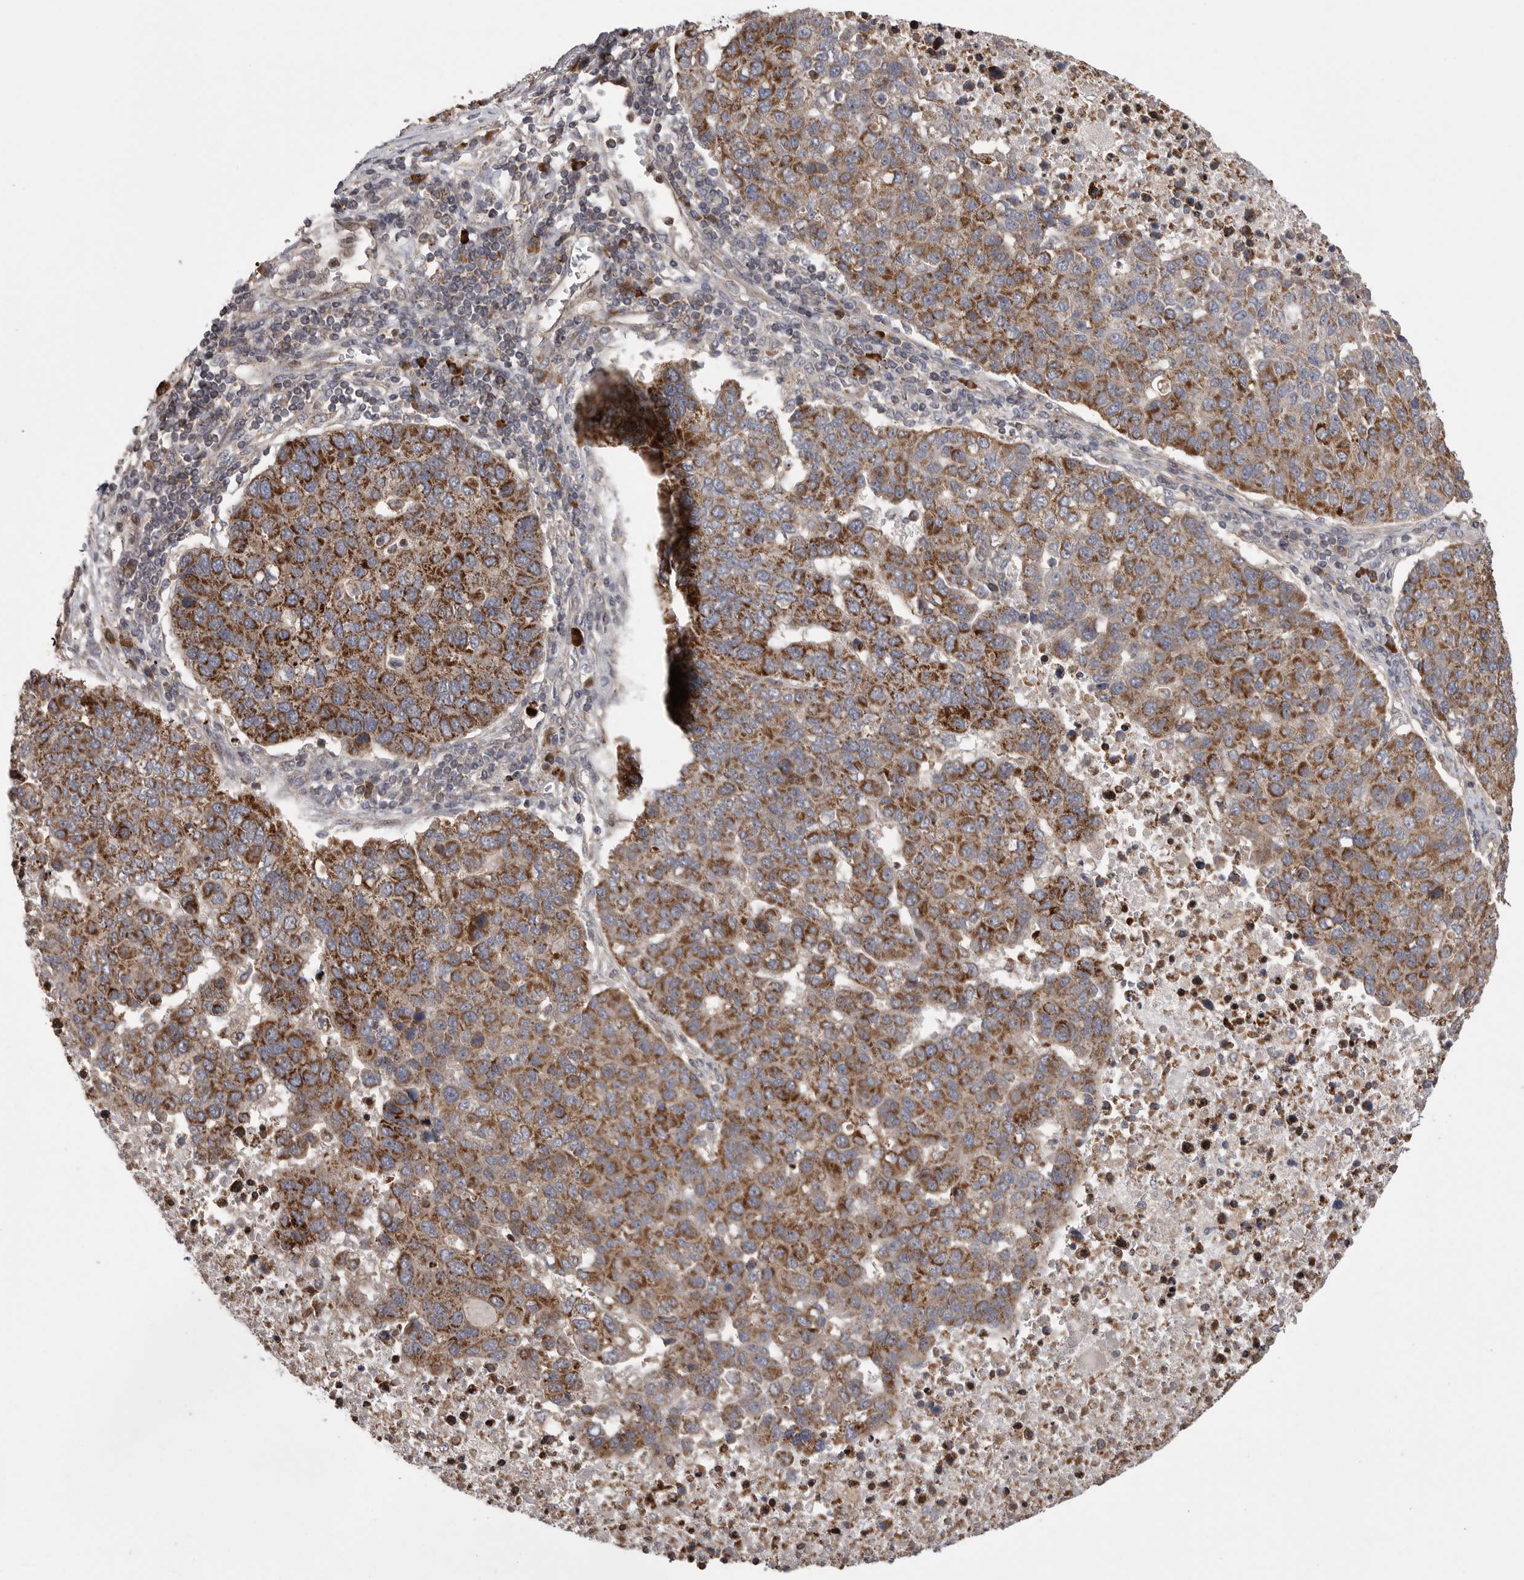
{"staining": {"intensity": "strong", "quantity": ">75%", "location": "cytoplasmic/membranous"}, "tissue": "pancreatic cancer", "cell_type": "Tumor cells", "image_type": "cancer", "snomed": [{"axis": "morphology", "description": "Adenocarcinoma, NOS"}, {"axis": "topography", "description": "Pancreas"}], "caption": "Immunohistochemical staining of pancreatic adenocarcinoma reveals strong cytoplasmic/membranous protein staining in approximately >75% of tumor cells.", "gene": "OXR1", "patient": {"sex": "female", "age": 61}}